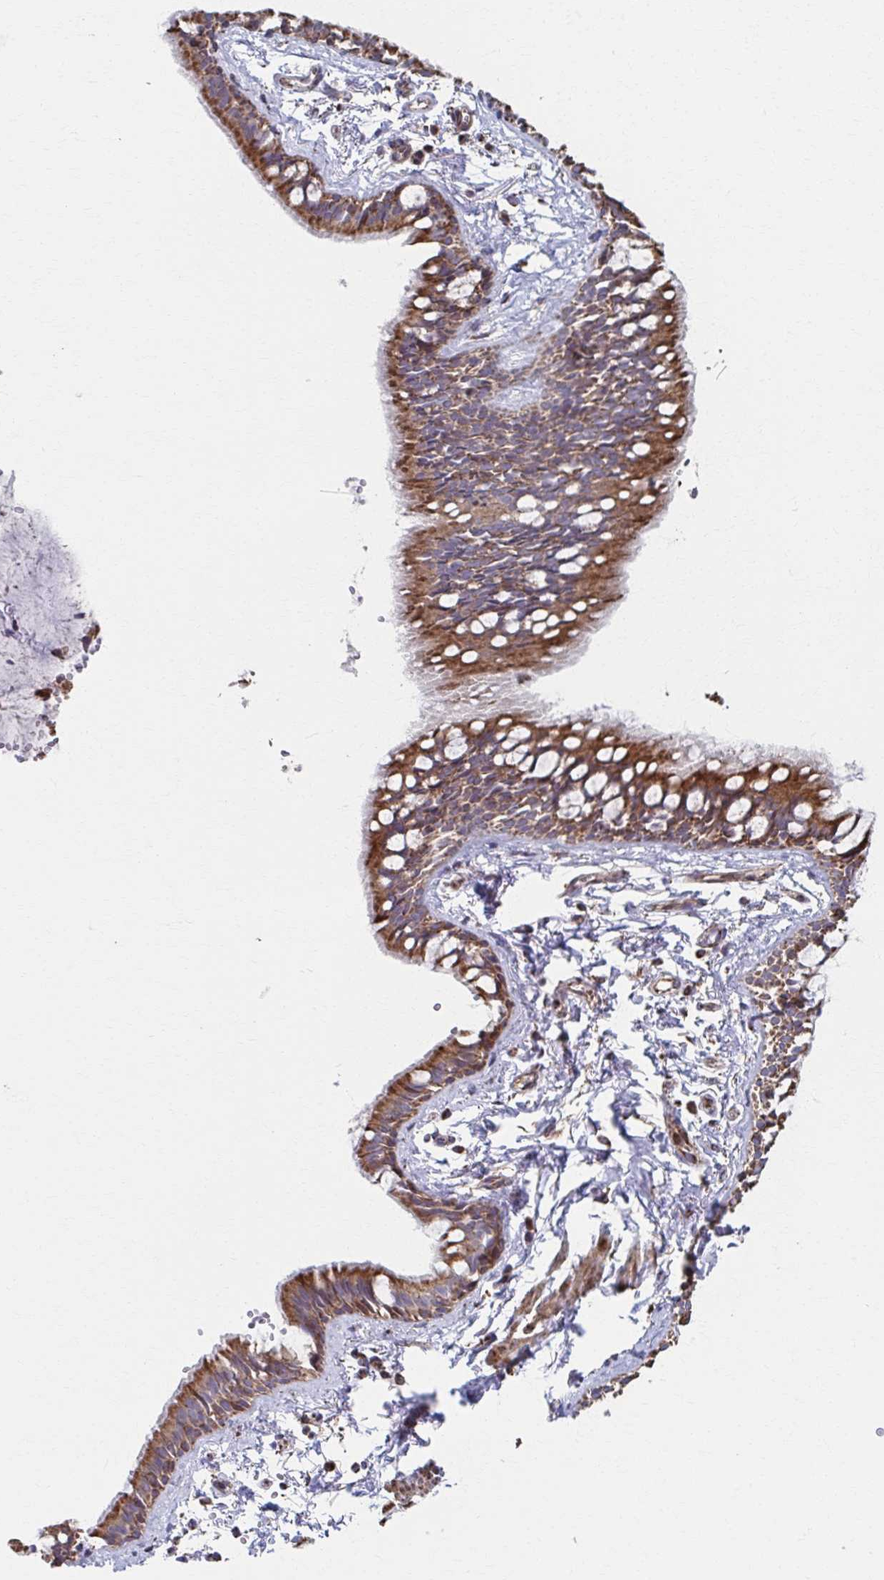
{"staining": {"intensity": "strong", "quantity": ">75%", "location": "cytoplasmic/membranous"}, "tissue": "bronchus", "cell_type": "Respiratory epithelial cells", "image_type": "normal", "snomed": [{"axis": "morphology", "description": "Normal tissue, NOS"}, {"axis": "topography", "description": "Bronchus"}], "caption": "An image showing strong cytoplasmic/membranous expression in about >75% of respiratory epithelial cells in normal bronchus, as visualized by brown immunohistochemical staining.", "gene": "SAT1", "patient": {"sex": "female", "age": 59}}